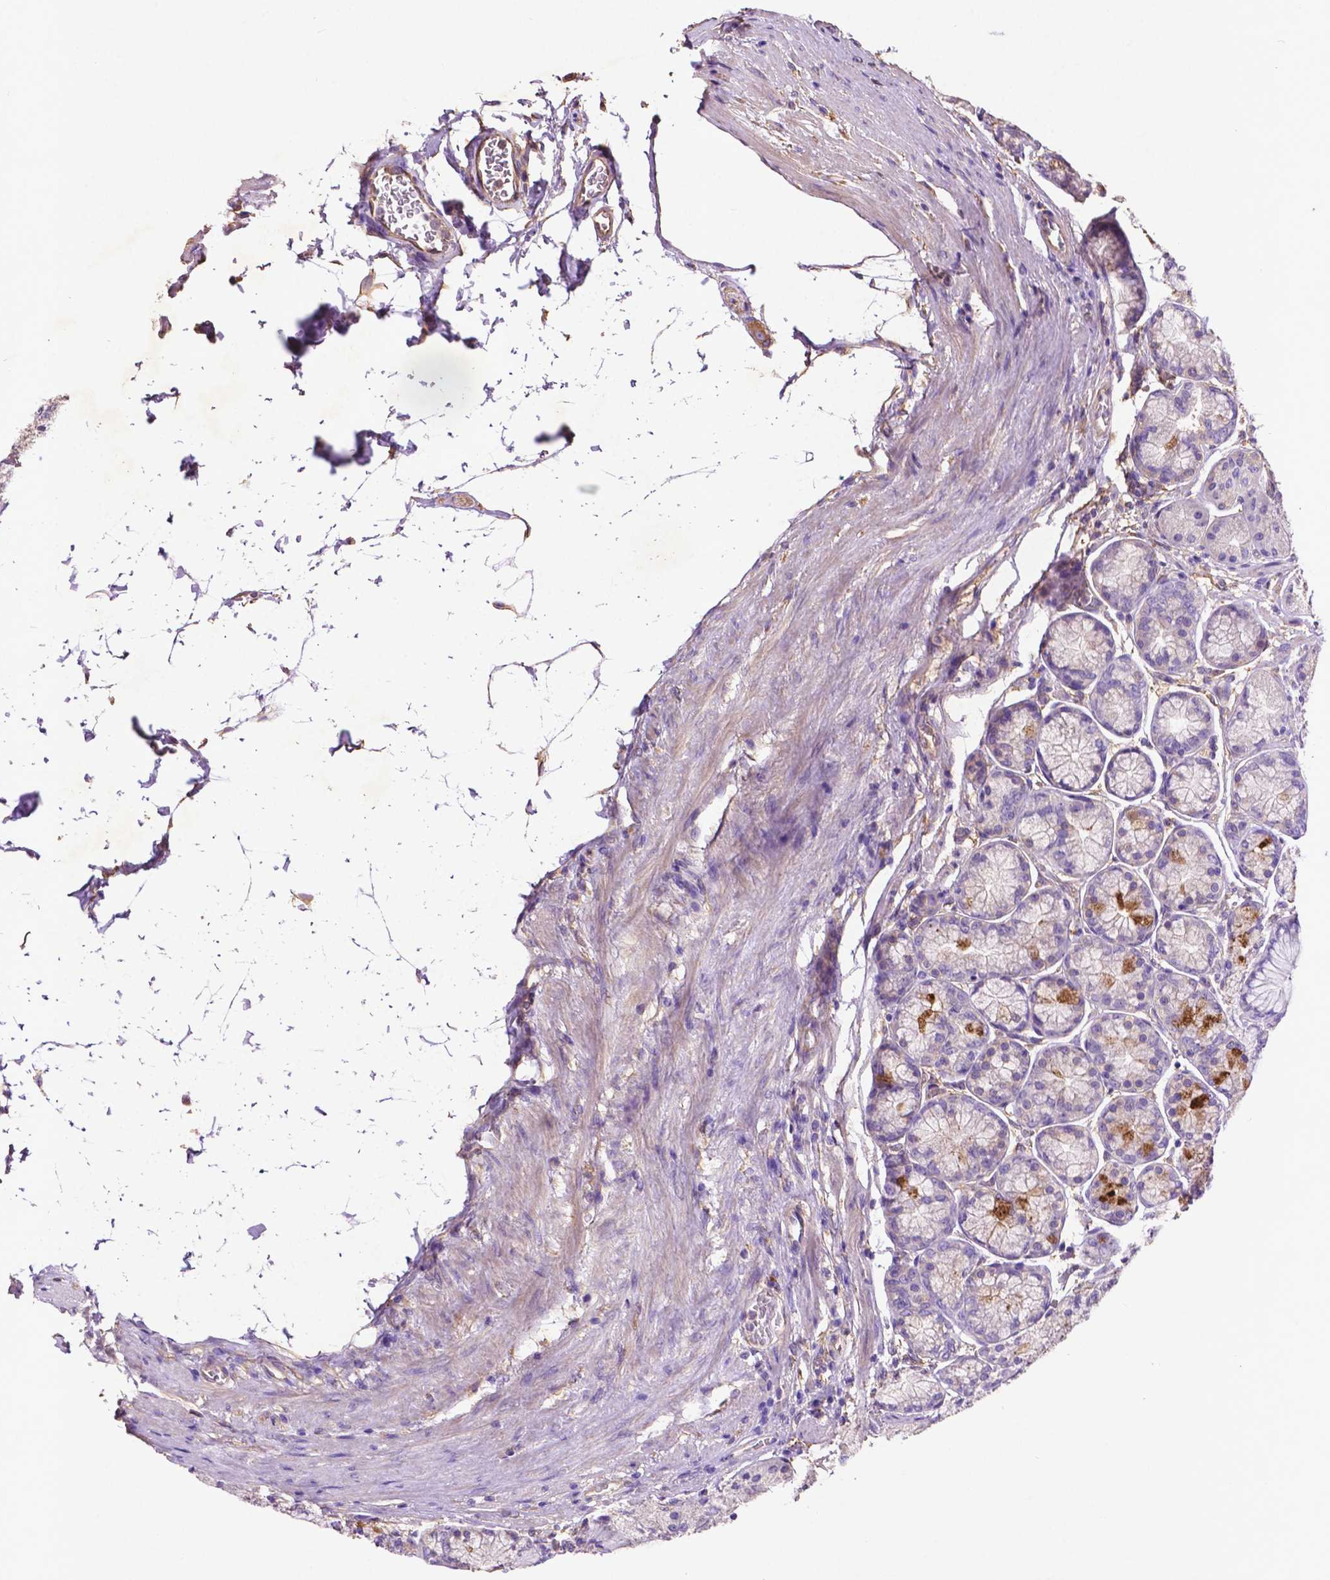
{"staining": {"intensity": "moderate", "quantity": "<25%", "location": "cytoplasmic/membranous"}, "tissue": "stomach", "cell_type": "Glandular cells", "image_type": "normal", "snomed": [{"axis": "morphology", "description": "Normal tissue, NOS"}, {"axis": "morphology", "description": "Adenocarcinoma, NOS"}, {"axis": "morphology", "description": "Adenocarcinoma, High grade"}, {"axis": "topography", "description": "Stomach, upper"}, {"axis": "topography", "description": "Stomach"}], "caption": "The immunohistochemical stain labels moderate cytoplasmic/membranous positivity in glandular cells of normal stomach. (DAB IHC with brightfield microscopy, high magnification).", "gene": "GDPD5", "patient": {"sex": "female", "age": 65}}